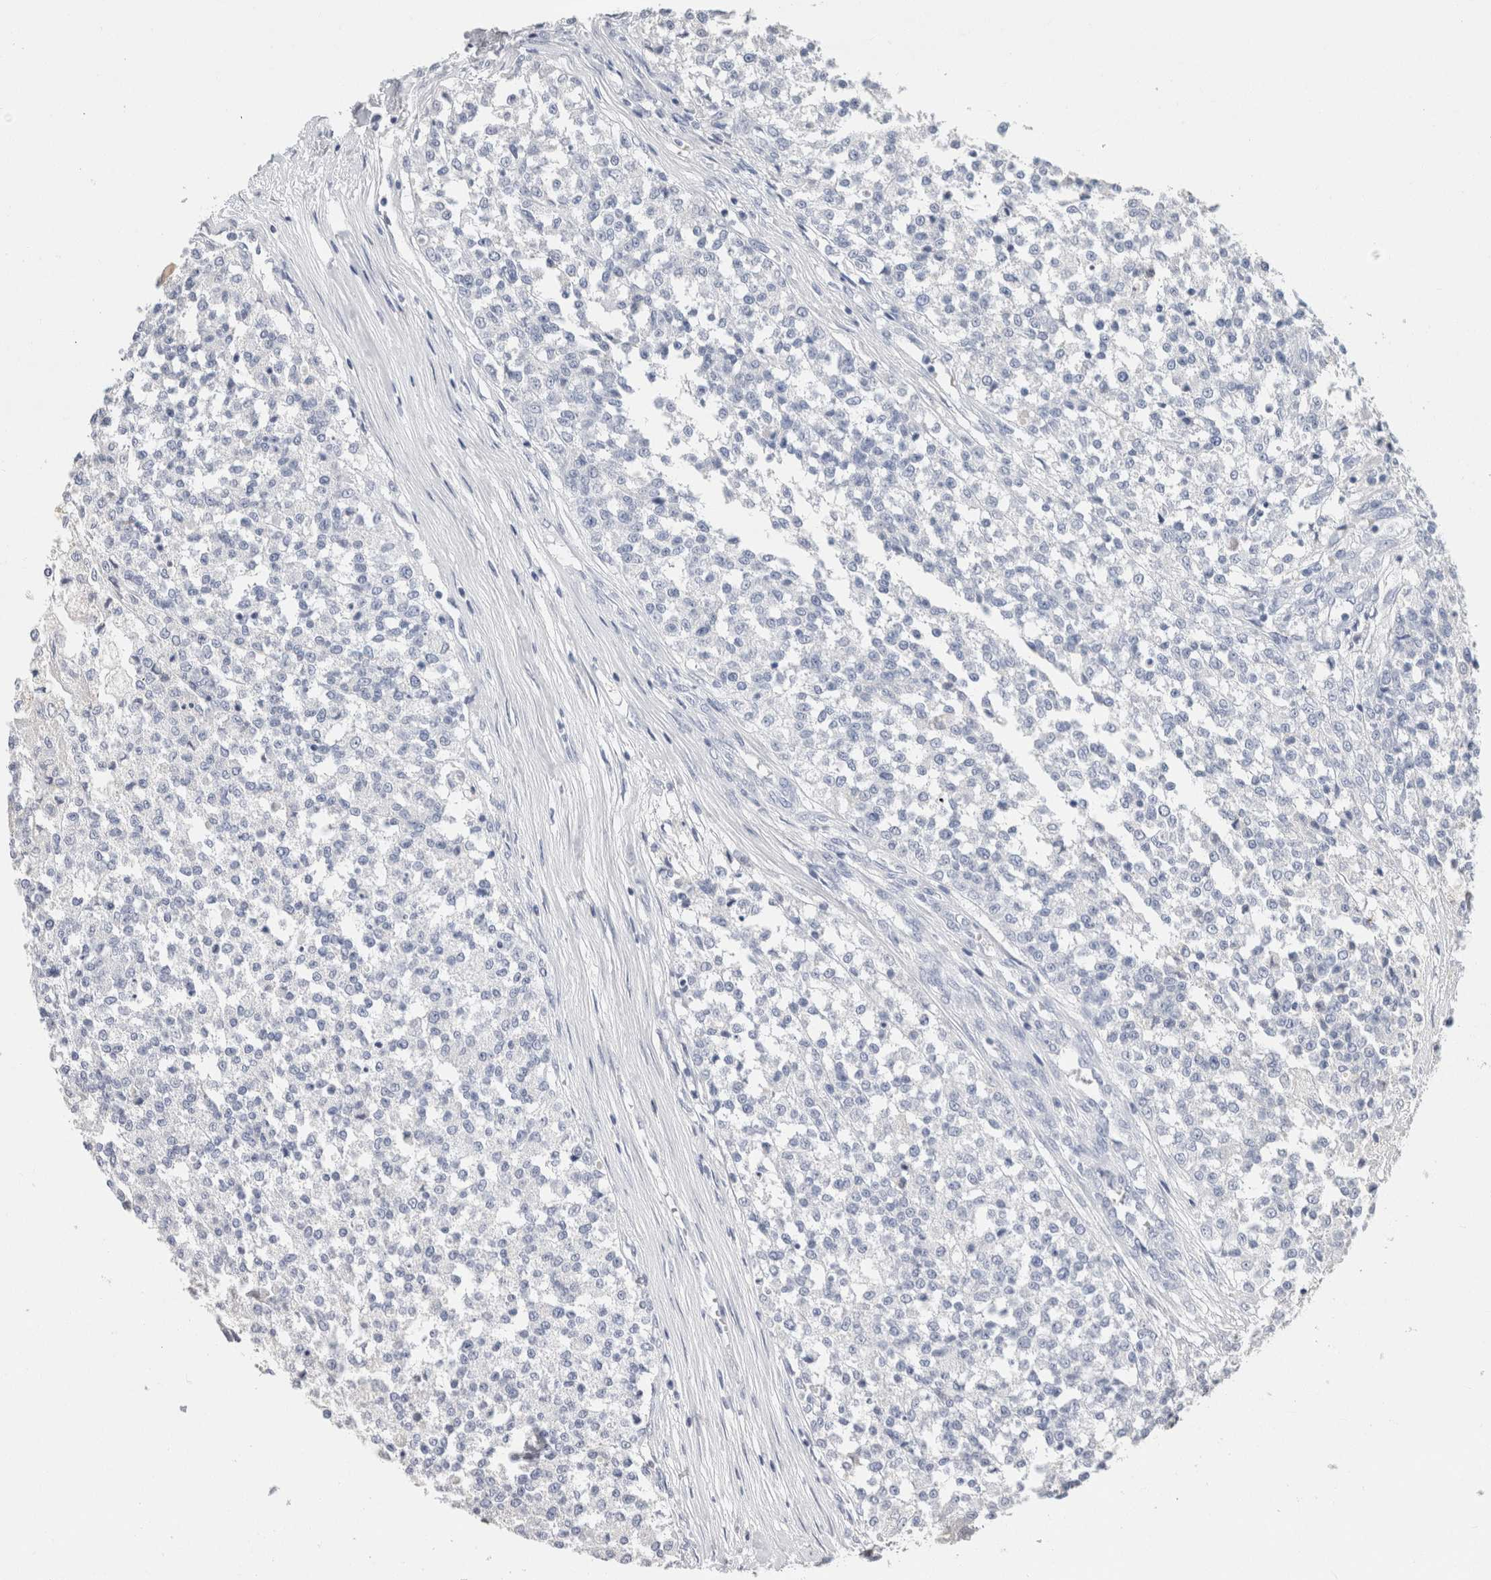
{"staining": {"intensity": "negative", "quantity": "none", "location": "none"}, "tissue": "testis cancer", "cell_type": "Tumor cells", "image_type": "cancer", "snomed": [{"axis": "morphology", "description": "Seminoma, NOS"}, {"axis": "topography", "description": "Testis"}], "caption": "This photomicrograph is of testis cancer stained with IHC to label a protein in brown with the nuclei are counter-stained blue. There is no staining in tumor cells.", "gene": "SCGB1A1", "patient": {"sex": "male", "age": 59}}